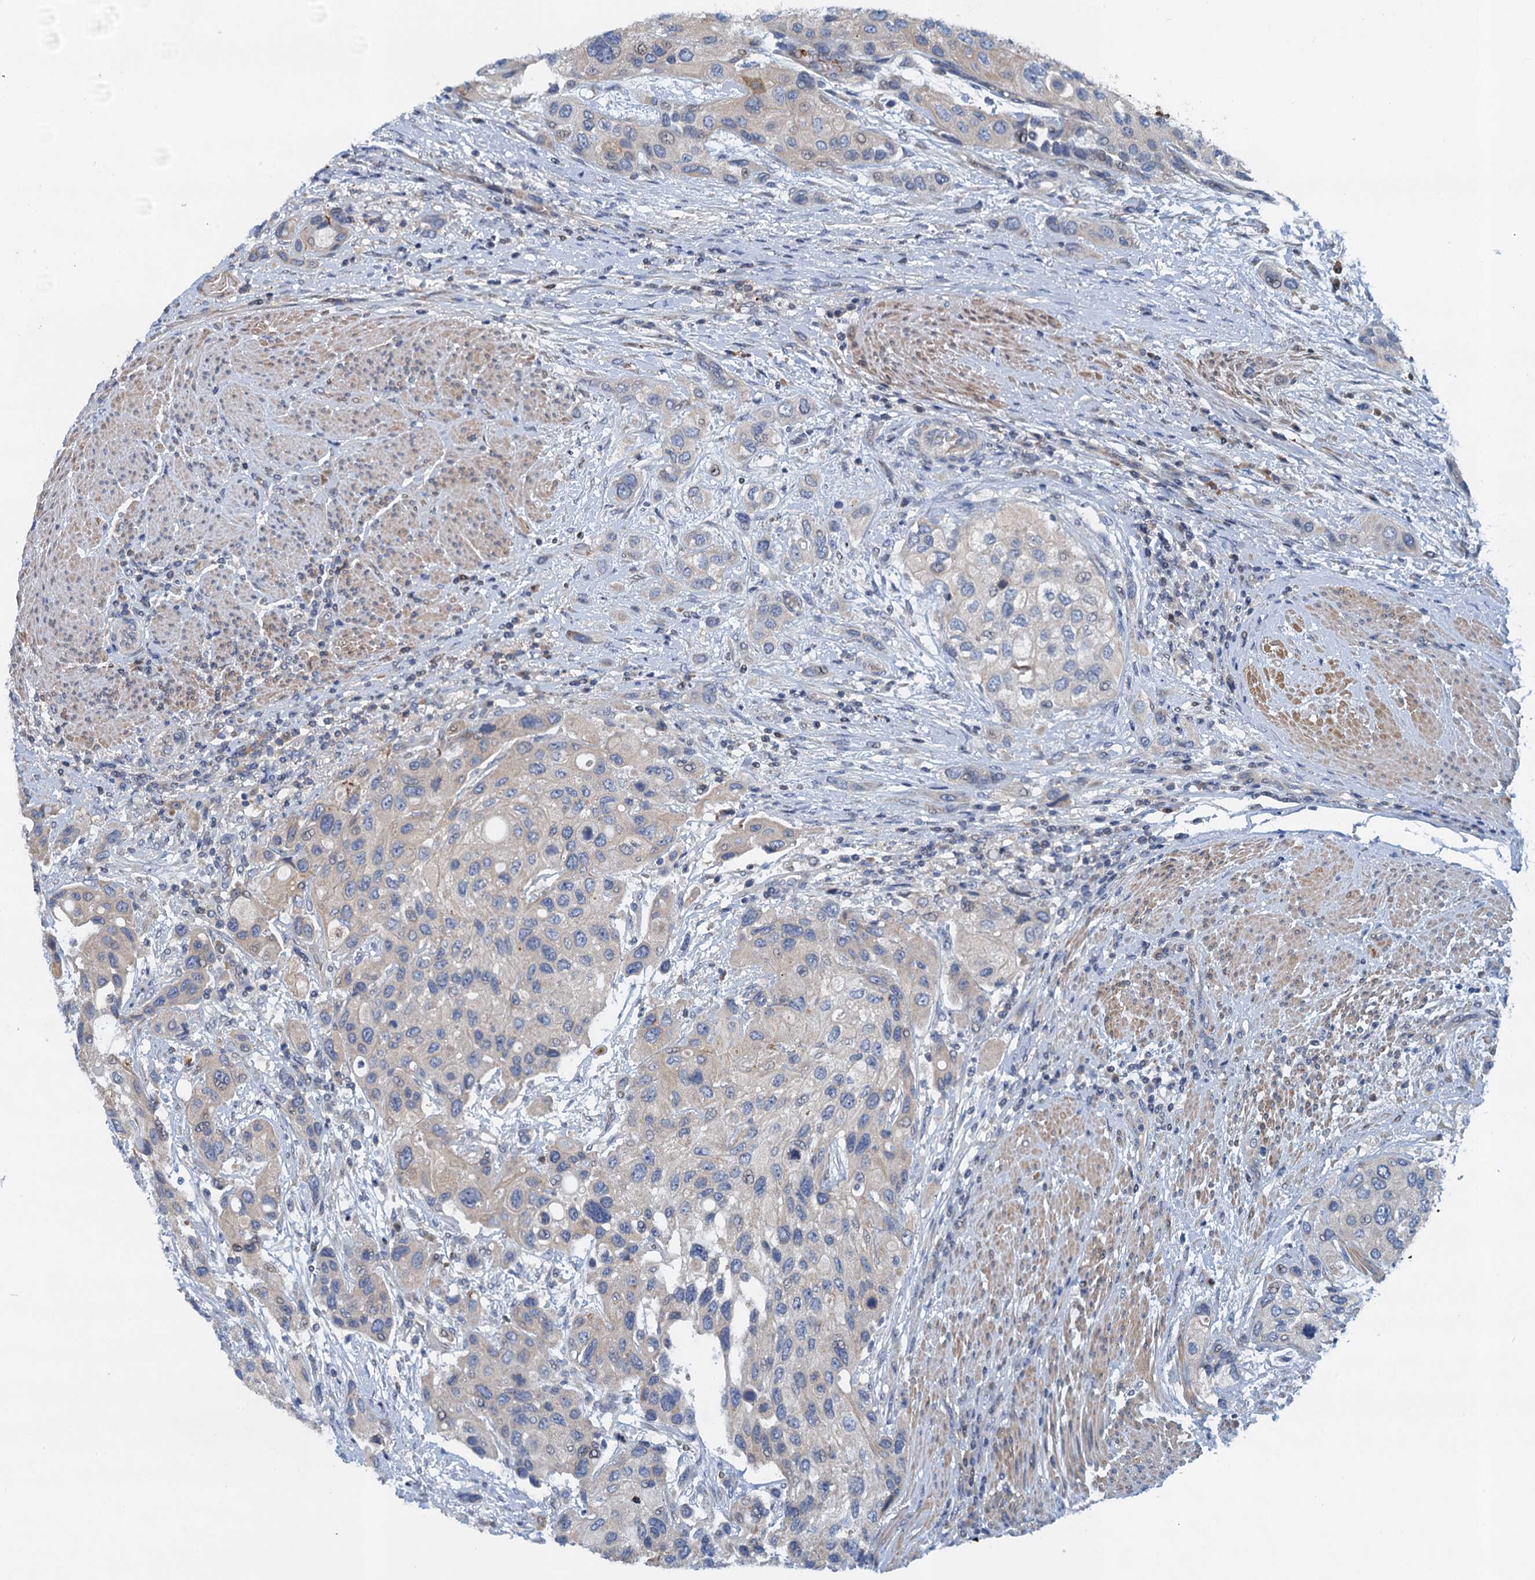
{"staining": {"intensity": "negative", "quantity": "none", "location": "none"}, "tissue": "urothelial cancer", "cell_type": "Tumor cells", "image_type": "cancer", "snomed": [{"axis": "morphology", "description": "Normal tissue, NOS"}, {"axis": "morphology", "description": "Urothelial carcinoma, High grade"}, {"axis": "topography", "description": "Vascular tissue"}, {"axis": "topography", "description": "Urinary bladder"}], "caption": "Immunohistochemistry of urothelial cancer shows no expression in tumor cells. Brightfield microscopy of IHC stained with DAB (3,3'-diaminobenzidine) (brown) and hematoxylin (blue), captured at high magnification.", "gene": "NBEA", "patient": {"sex": "female", "age": 56}}